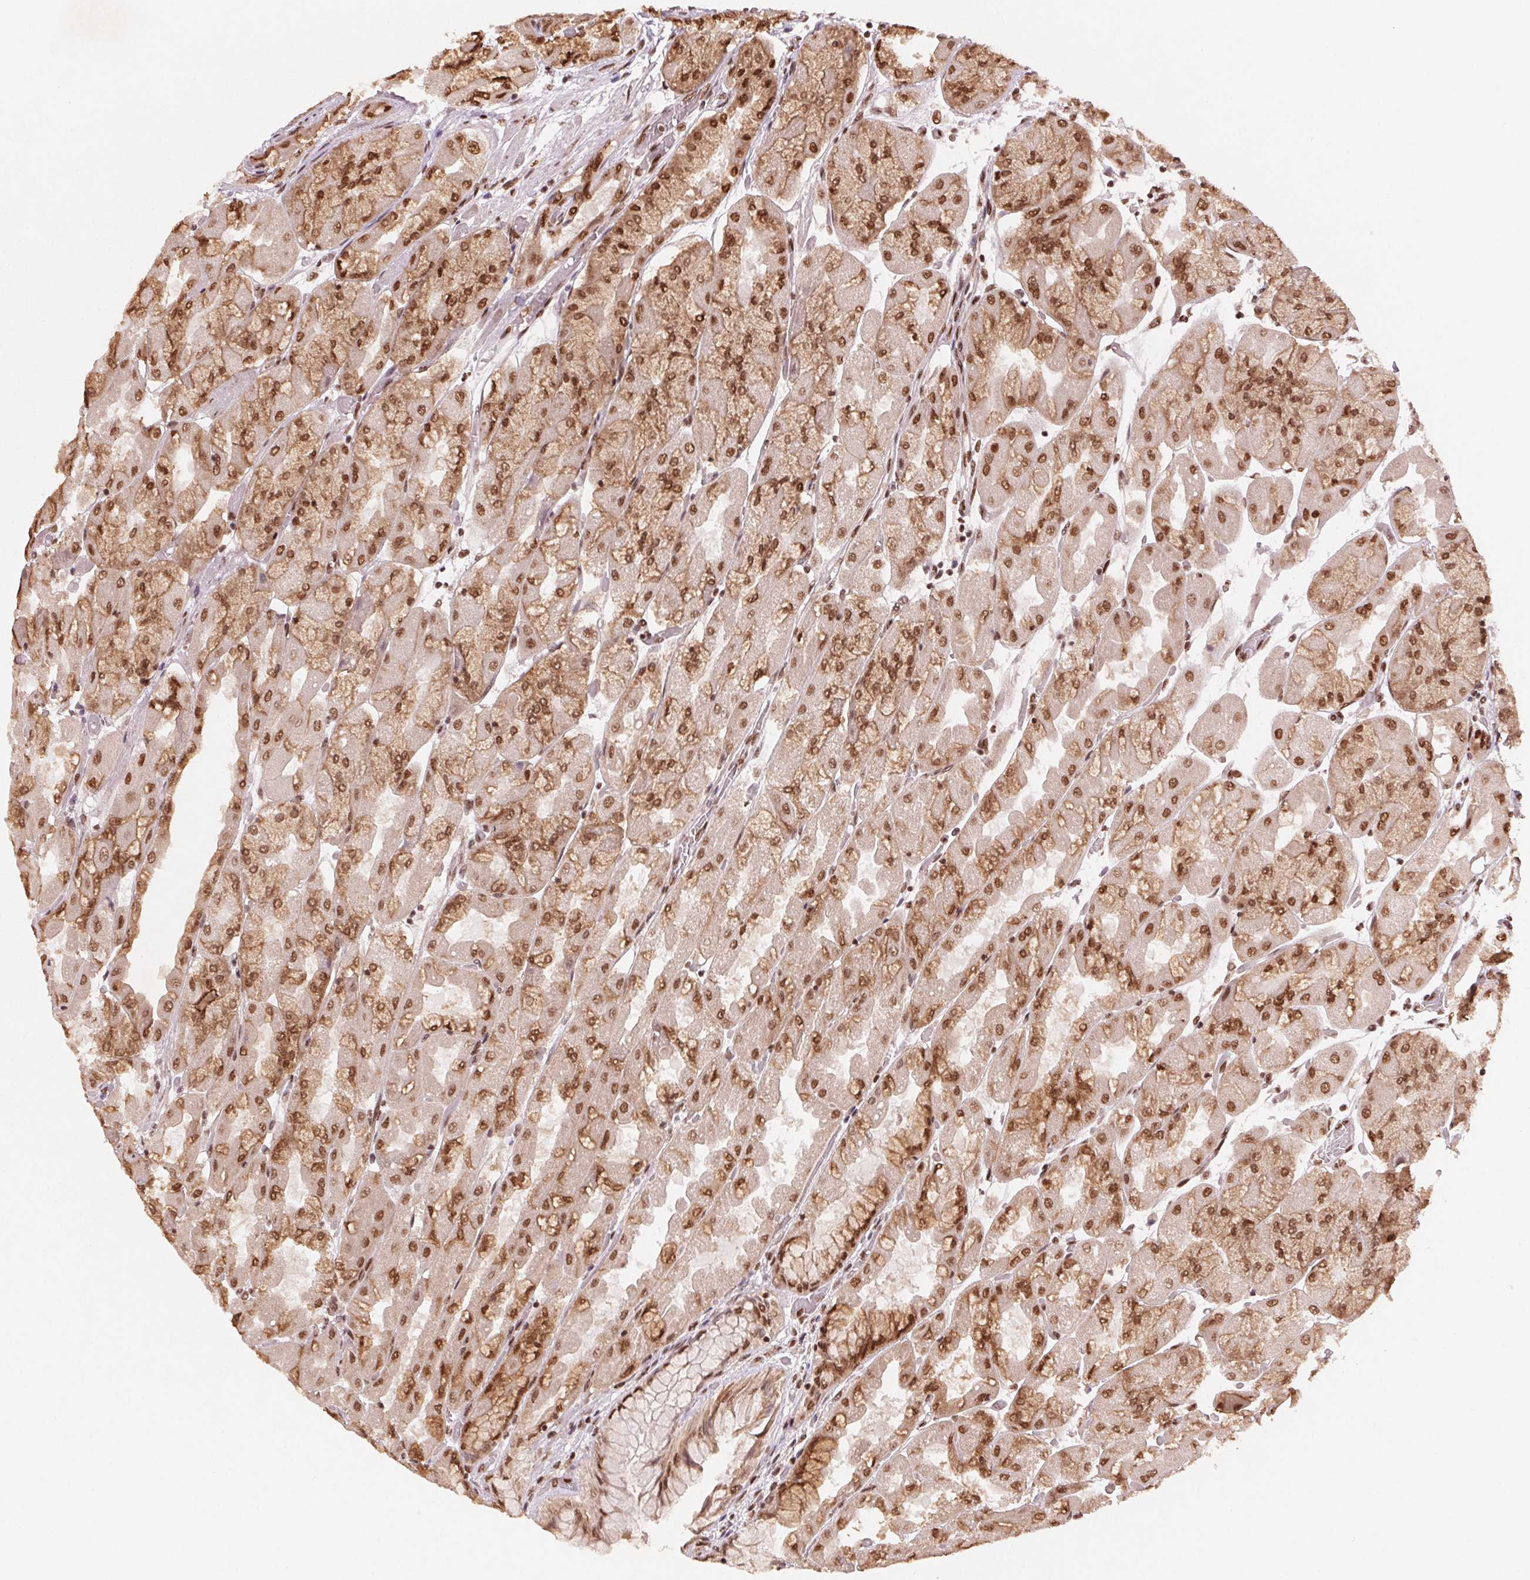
{"staining": {"intensity": "strong", "quantity": ">75%", "location": "nuclear"}, "tissue": "stomach", "cell_type": "Glandular cells", "image_type": "normal", "snomed": [{"axis": "morphology", "description": "Normal tissue, NOS"}, {"axis": "topography", "description": "Stomach"}], "caption": "Glandular cells demonstrate high levels of strong nuclear staining in about >75% of cells in unremarkable stomach. The protein is stained brown, and the nuclei are stained in blue (DAB (3,3'-diaminobenzidine) IHC with brightfield microscopy, high magnification).", "gene": "TTLL9", "patient": {"sex": "female", "age": 61}}